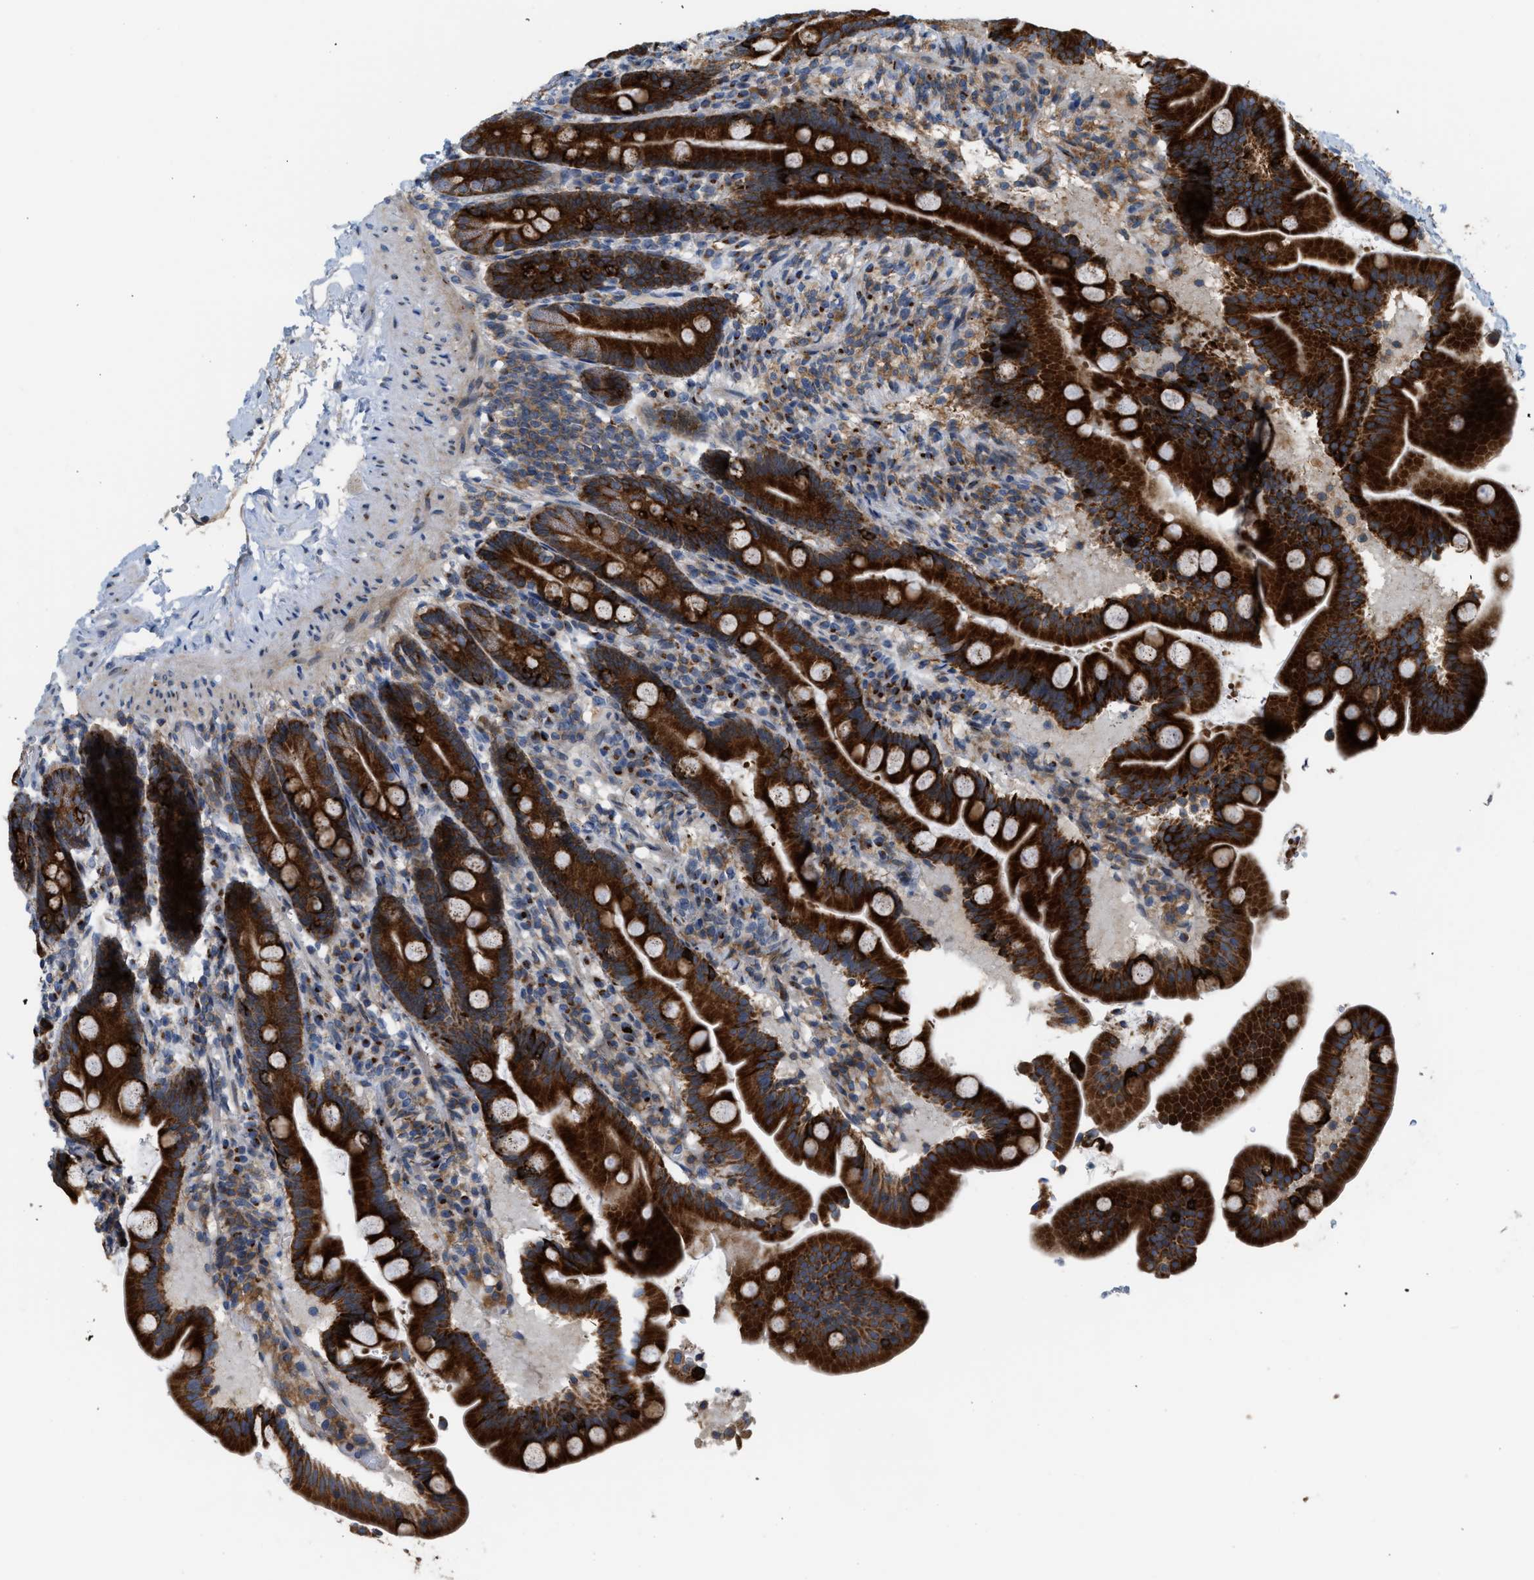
{"staining": {"intensity": "strong", "quantity": ">75%", "location": "cytoplasmic/membranous"}, "tissue": "duodenum", "cell_type": "Glandular cells", "image_type": "normal", "snomed": [{"axis": "morphology", "description": "Normal tissue, NOS"}, {"axis": "topography", "description": "Duodenum"}], "caption": "Approximately >75% of glandular cells in unremarkable duodenum reveal strong cytoplasmic/membranous protein positivity as visualized by brown immunohistochemical staining.", "gene": "DIPK1A", "patient": {"sex": "male", "age": 54}}